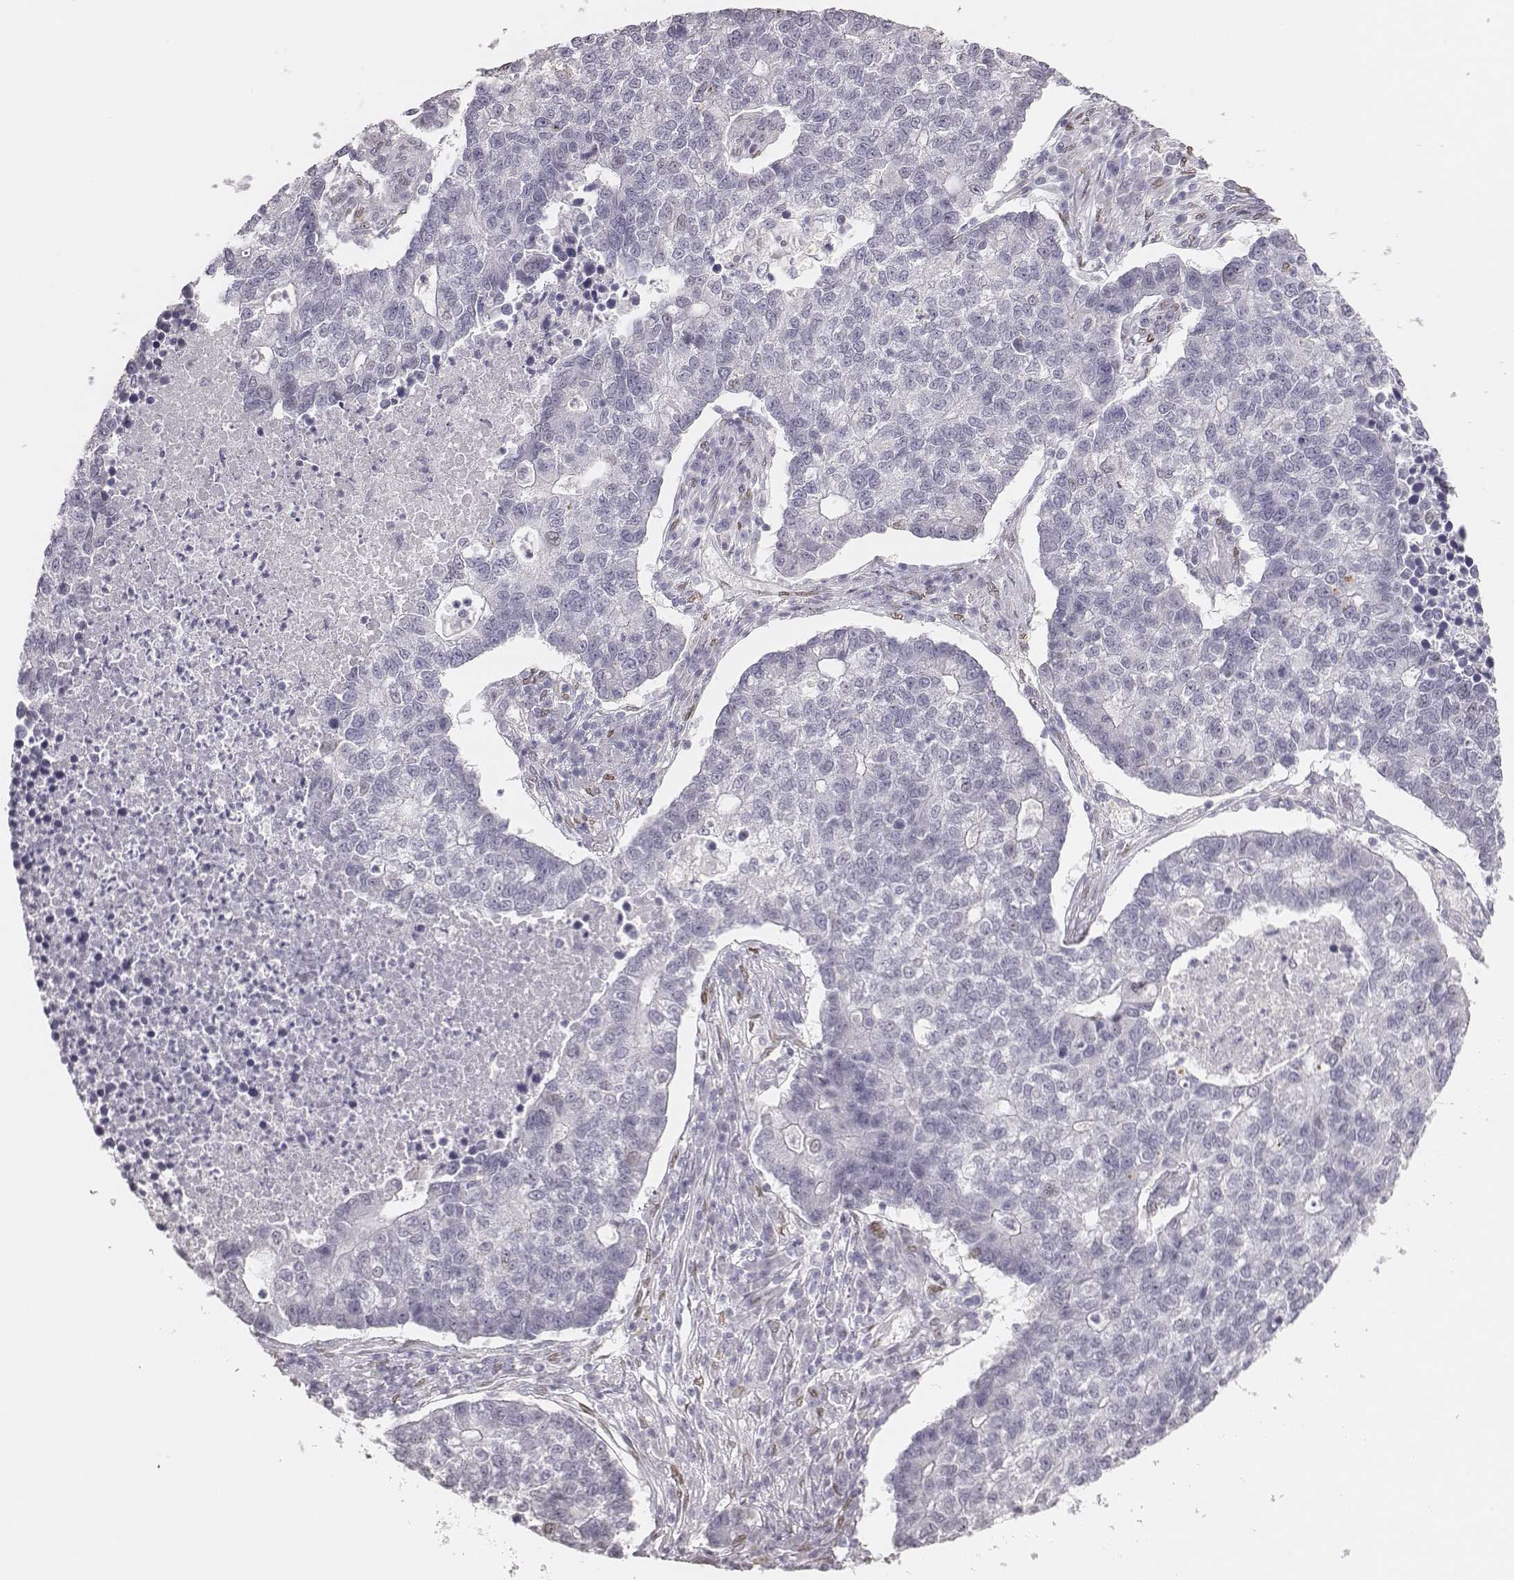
{"staining": {"intensity": "negative", "quantity": "none", "location": "none"}, "tissue": "lung cancer", "cell_type": "Tumor cells", "image_type": "cancer", "snomed": [{"axis": "morphology", "description": "Adenocarcinoma, NOS"}, {"axis": "topography", "description": "Lung"}], "caption": "Immunohistochemistry image of neoplastic tissue: lung cancer (adenocarcinoma) stained with DAB reveals no significant protein staining in tumor cells.", "gene": "ADGRF4", "patient": {"sex": "male", "age": 57}}